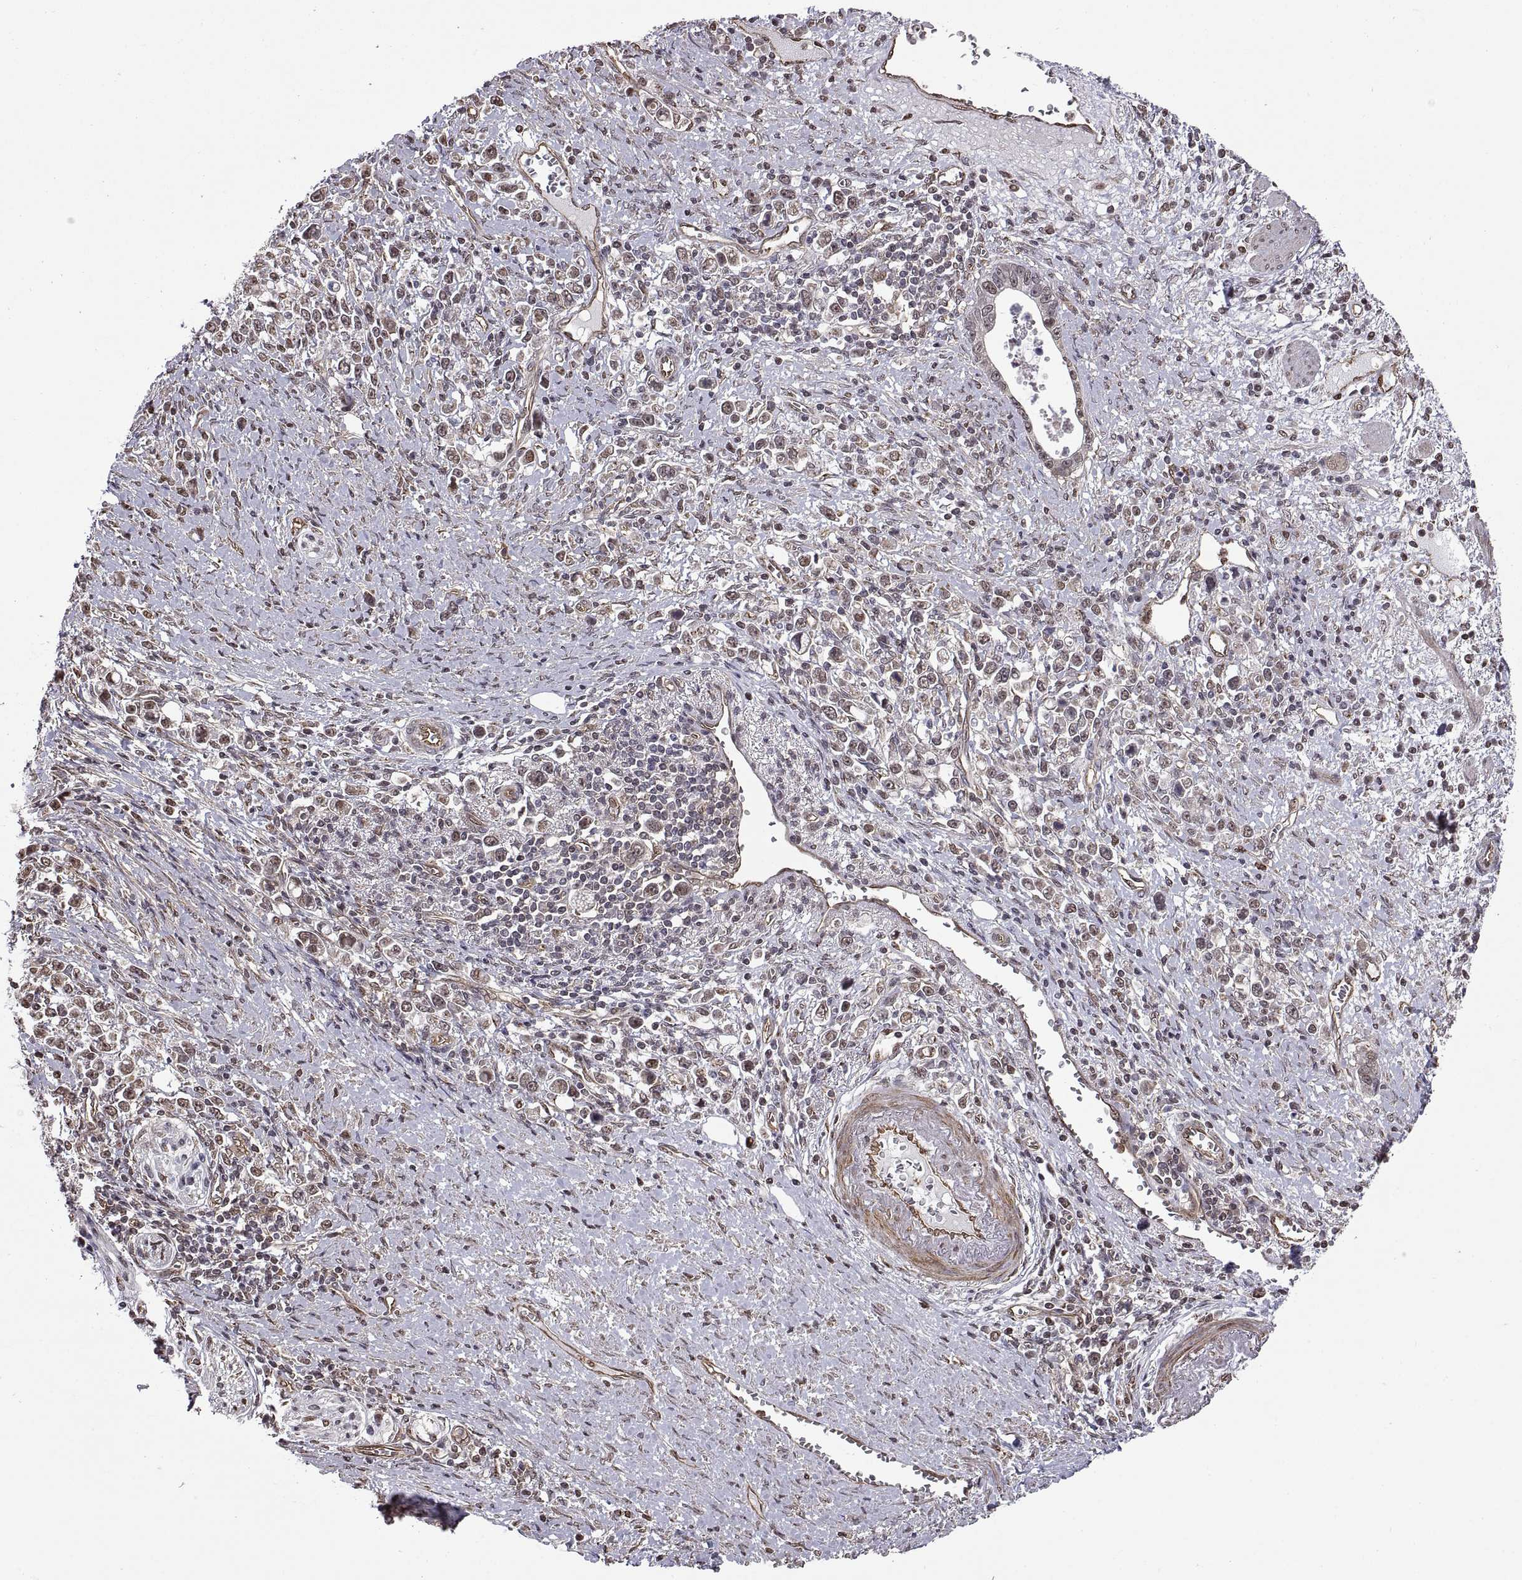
{"staining": {"intensity": "negative", "quantity": "none", "location": "none"}, "tissue": "stomach cancer", "cell_type": "Tumor cells", "image_type": "cancer", "snomed": [{"axis": "morphology", "description": "Adenocarcinoma, NOS"}, {"axis": "topography", "description": "Stomach"}], "caption": "High magnification brightfield microscopy of stomach cancer (adenocarcinoma) stained with DAB (brown) and counterstained with hematoxylin (blue): tumor cells show no significant positivity.", "gene": "ARRB1", "patient": {"sex": "male", "age": 63}}